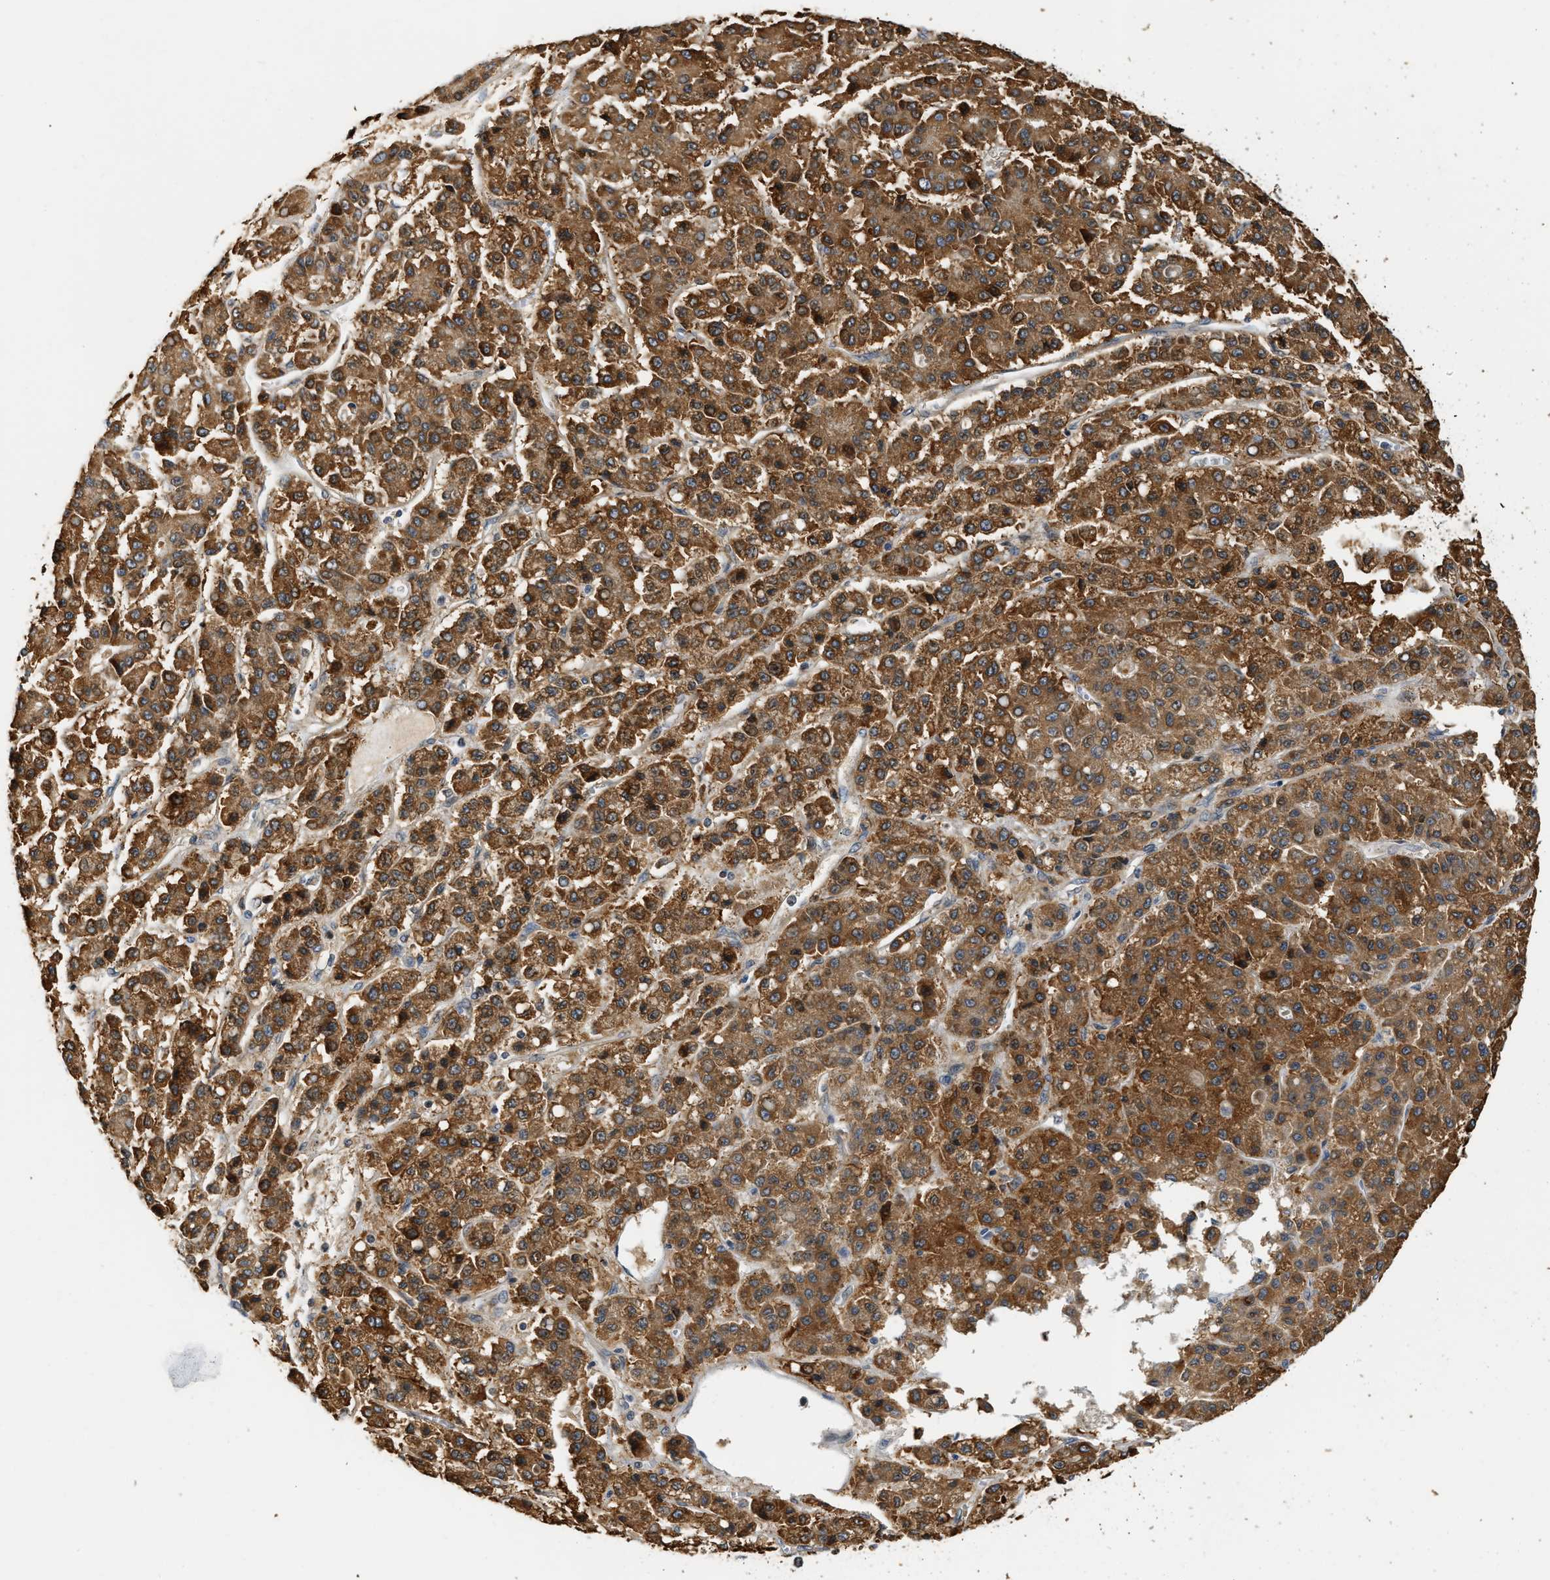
{"staining": {"intensity": "strong", "quantity": ">75%", "location": "cytoplasmic/membranous"}, "tissue": "liver cancer", "cell_type": "Tumor cells", "image_type": "cancer", "snomed": [{"axis": "morphology", "description": "Carcinoma, Hepatocellular, NOS"}, {"axis": "topography", "description": "Liver"}], "caption": "This is a photomicrograph of IHC staining of hepatocellular carcinoma (liver), which shows strong expression in the cytoplasmic/membranous of tumor cells.", "gene": "DEPTOR", "patient": {"sex": "male", "age": 70}}